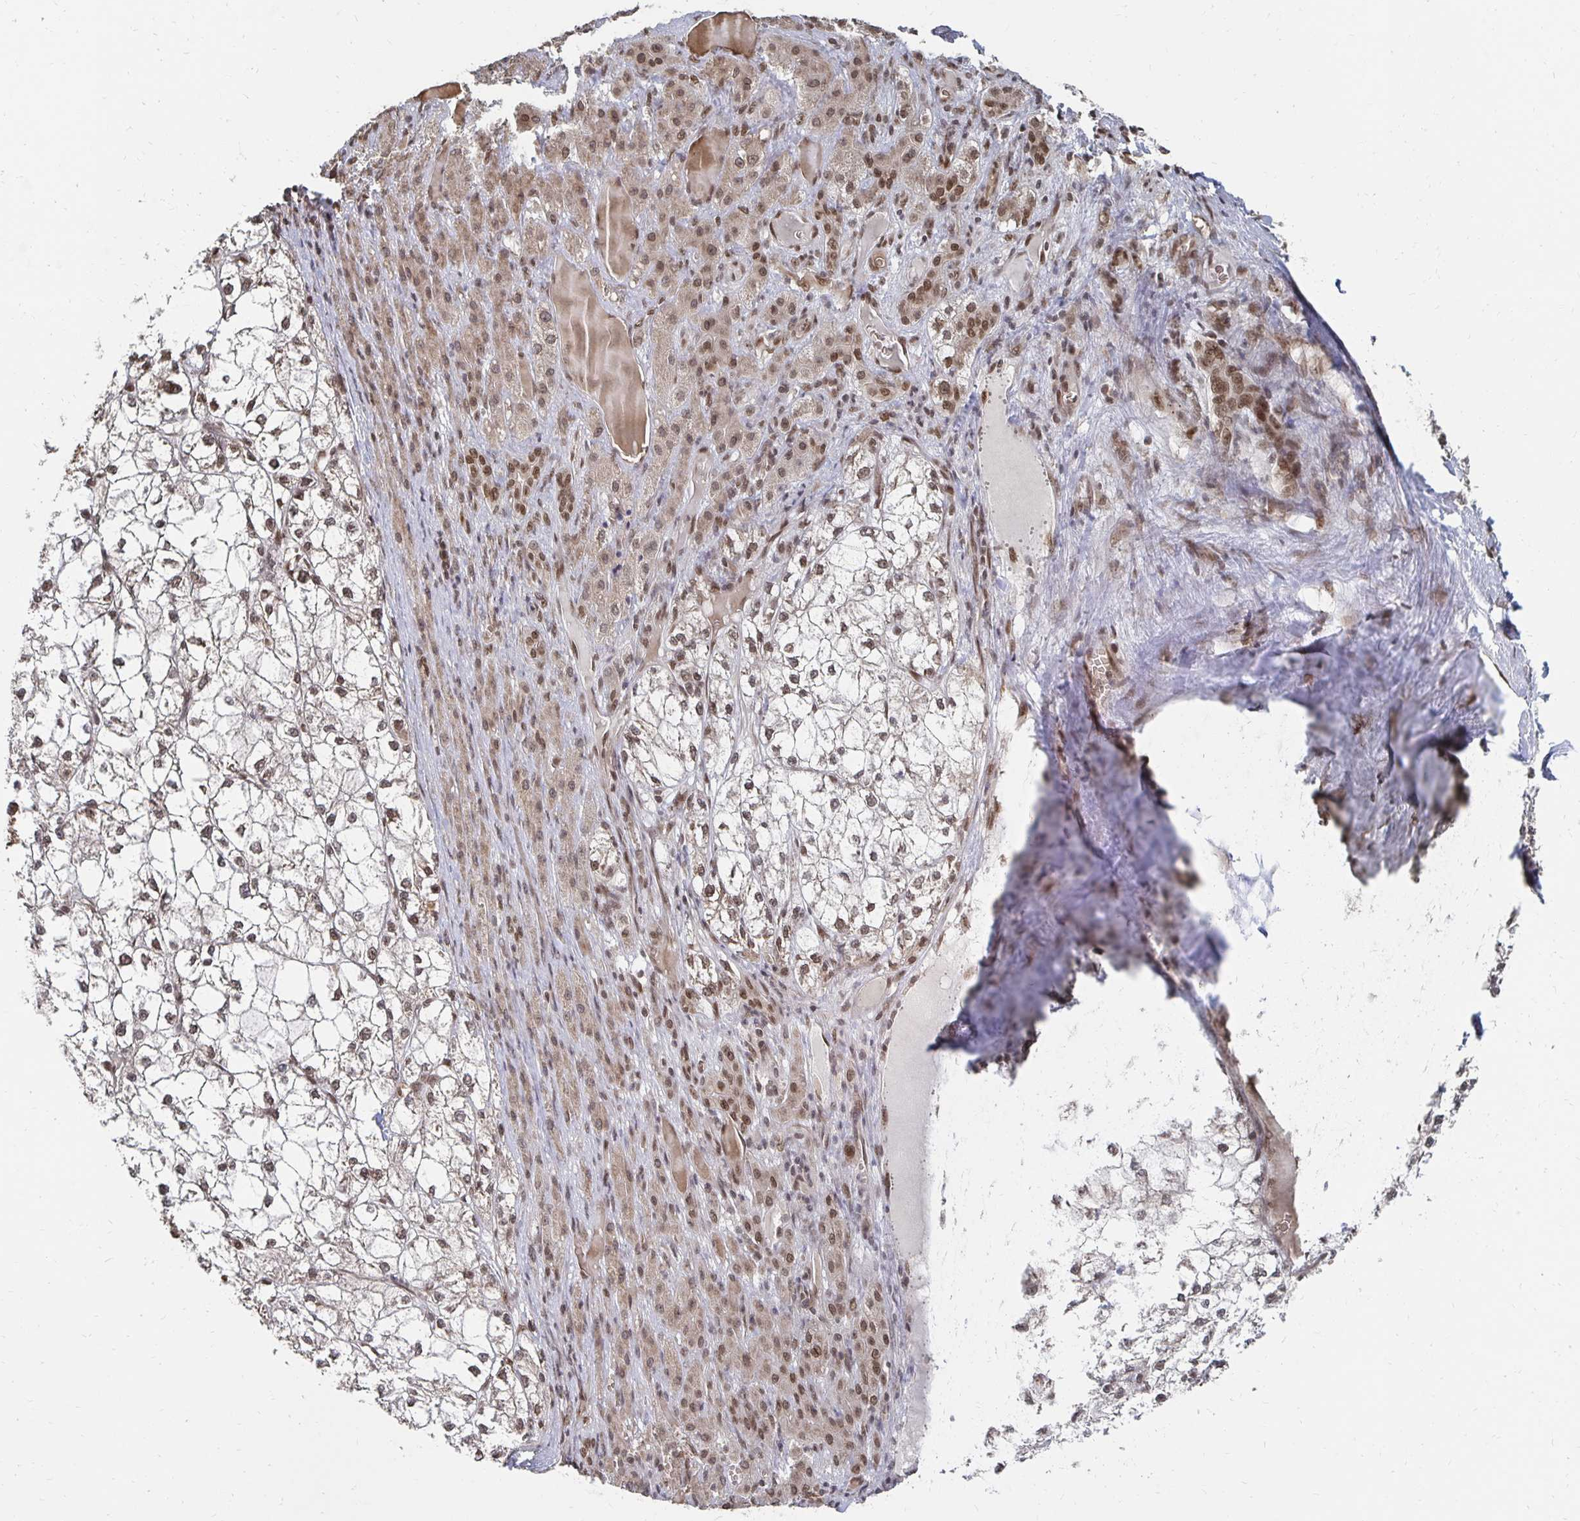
{"staining": {"intensity": "moderate", "quantity": ">75%", "location": "nuclear"}, "tissue": "liver cancer", "cell_type": "Tumor cells", "image_type": "cancer", "snomed": [{"axis": "morphology", "description": "Carcinoma, Hepatocellular, NOS"}, {"axis": "topography", "description": "Liver"}], "caption": "Brown immunohistochemical staining in human hepatocellular carcinoma (liver) shows moderate nuclear staining in approximately >75% of tumor cells.", "gene": "GTF3C6", "patient": {"sex": "female", "age": 43}}